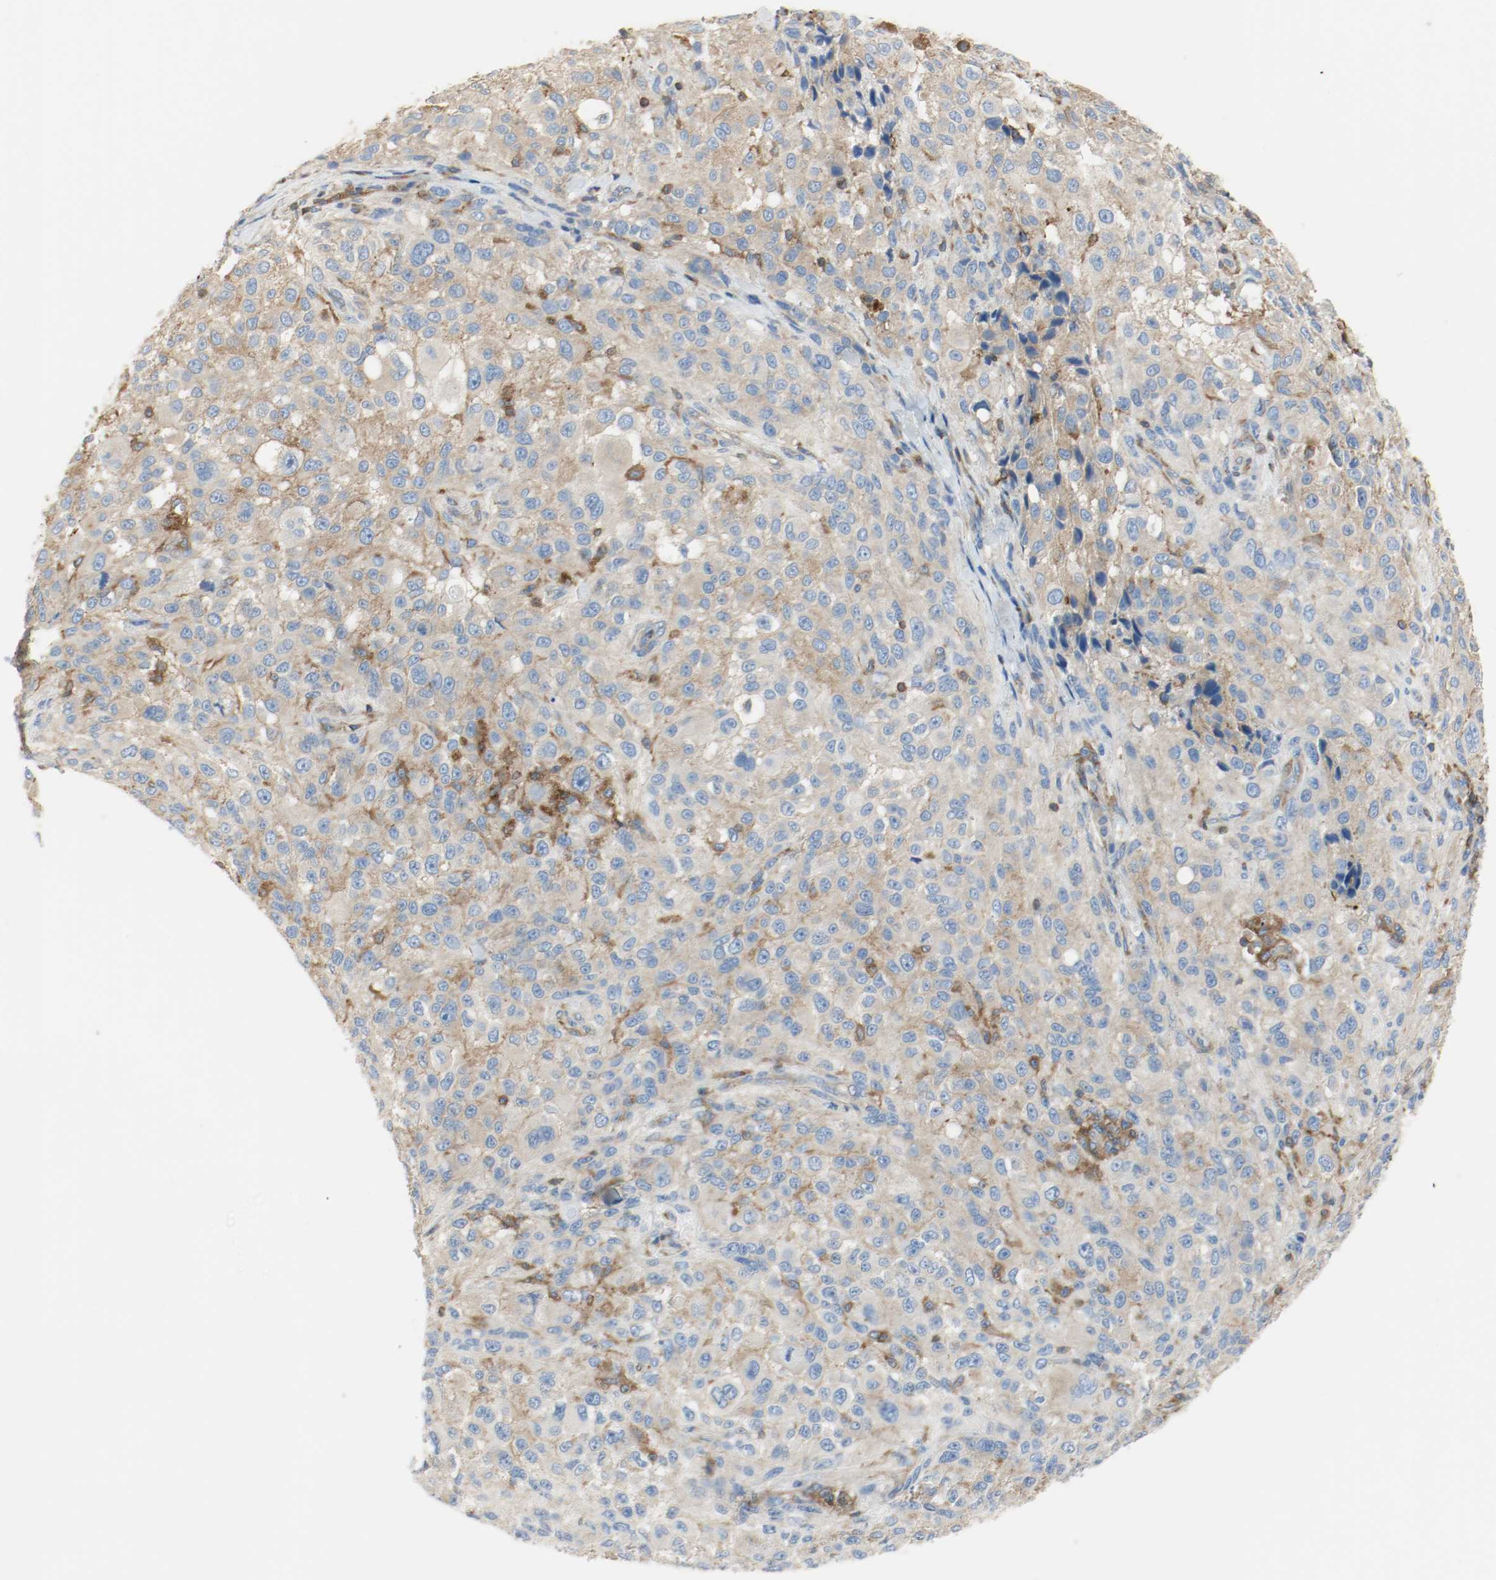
{"staining": {"intensity": "moderate", "quantity": ">75%", "location": "cytoplasmic/membranous"}, "tissue": "melanoma", "cell_type": "Tumor cells", "image_type": "cancer", "snomed": [{"axis": "morphology", "description": "Necrosis, NOS"}, {"axis": "morphology", "description": "Malignant melanoma, NOS"}, {"axis": "topography", "description": "Skin"}], "caption": "IHC histopathology image of human melanoma stained for a protein (brown), which shows medium levels of moderate cytoplasmic/membranous staining in approximately >75% of tumor cells.", "gene": "ARPC1B", "patient": {"sex": "female", "age": 87}}